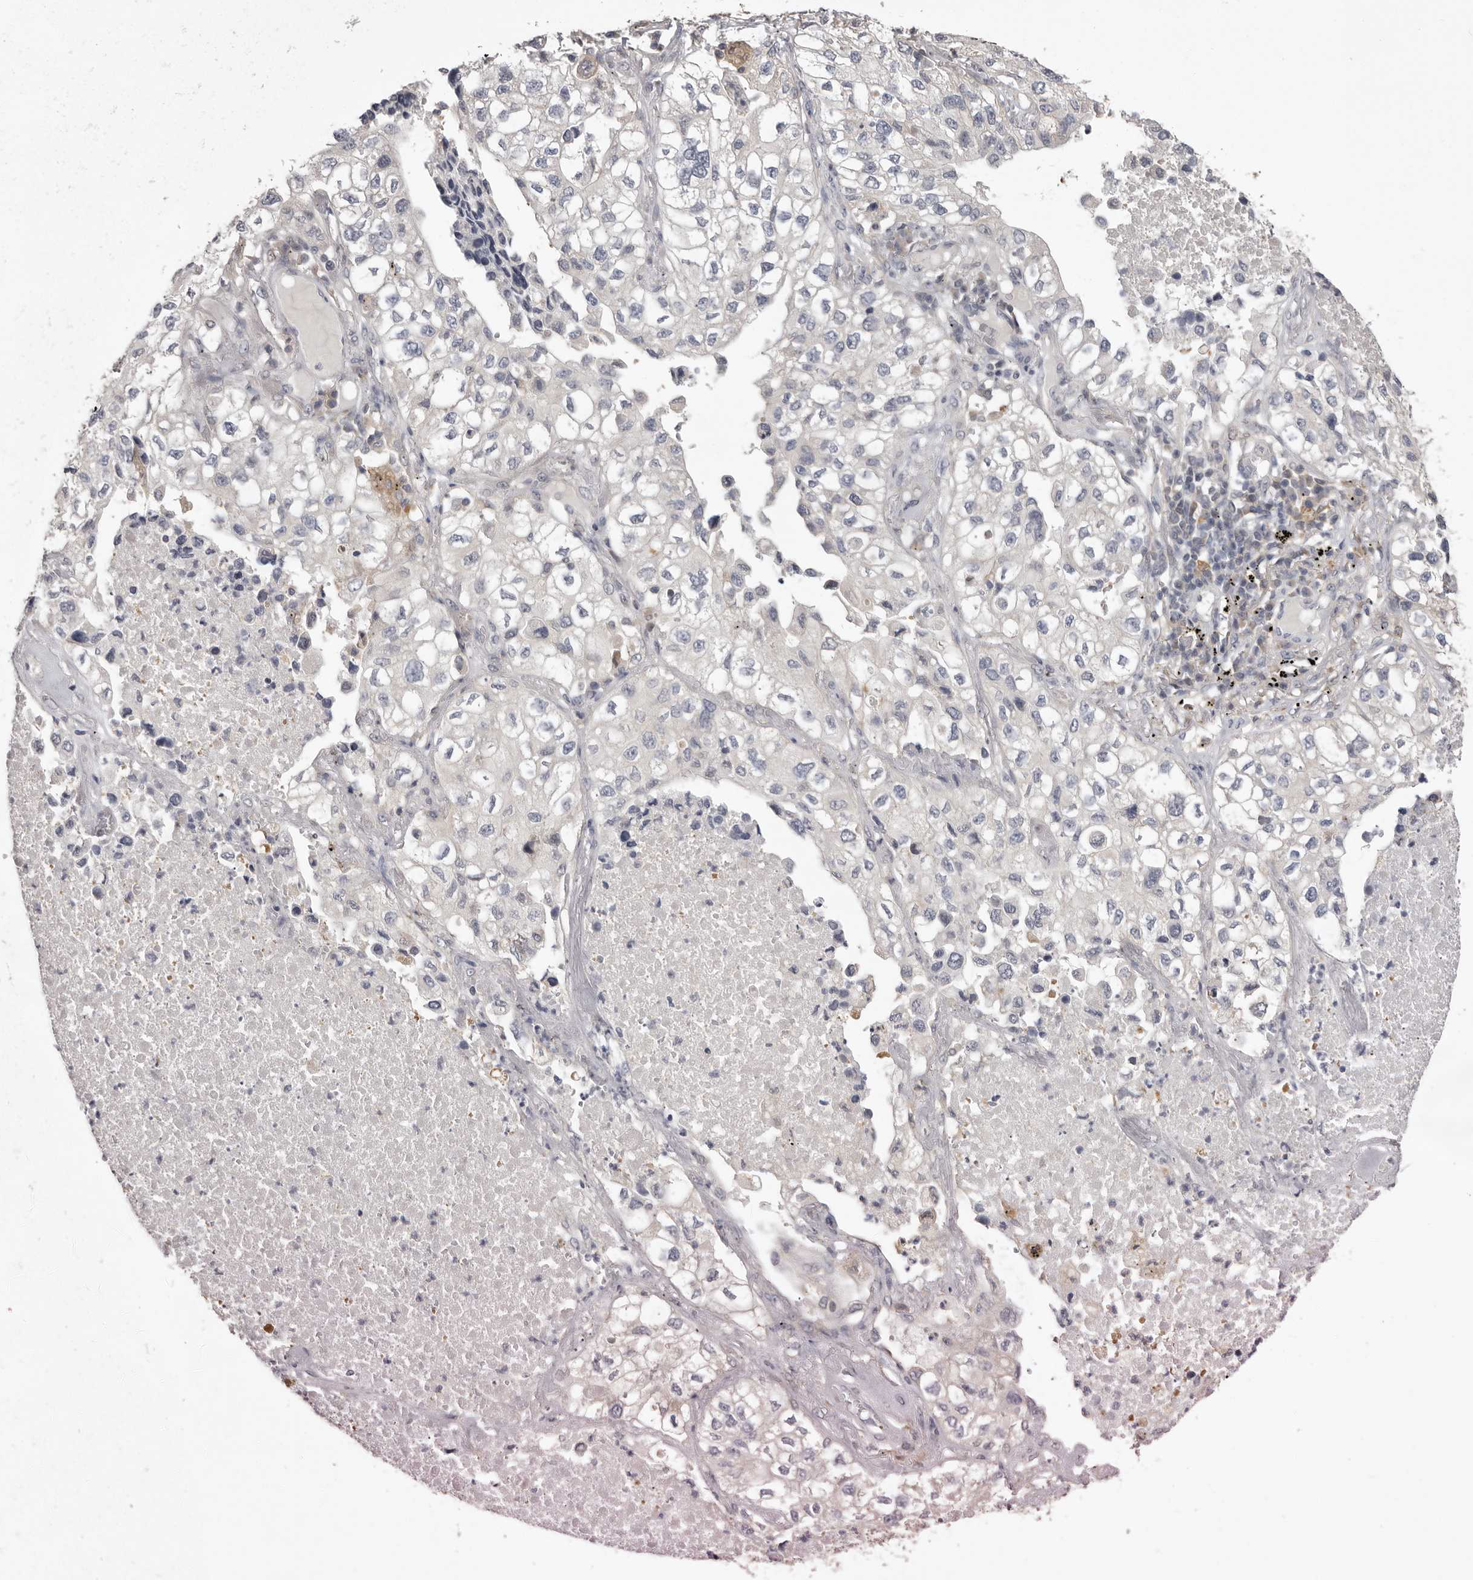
{"staining": {"intensity": "negative", "quantity": "none", "location": "none"}, "tissue": "lung cancer", "cell_type": "Tumor cells", "image_type": "cancer", "snomed": [{"axis": "morphology", "description": "Adenocarcinoma, NOS"}, {"axis": "topography", "description": "Lung"}], "caption": "A histopathology image of human lung cancer (adenocarcinoma) is negative for staining in tumor cells. Brightfield microscopy of immunohistochemistry stained with DAB (brown) and hematoxylin (blue), captured at high magnification.", "gene": "MDH1", "patient": {"sex": "male", "age": 63}}